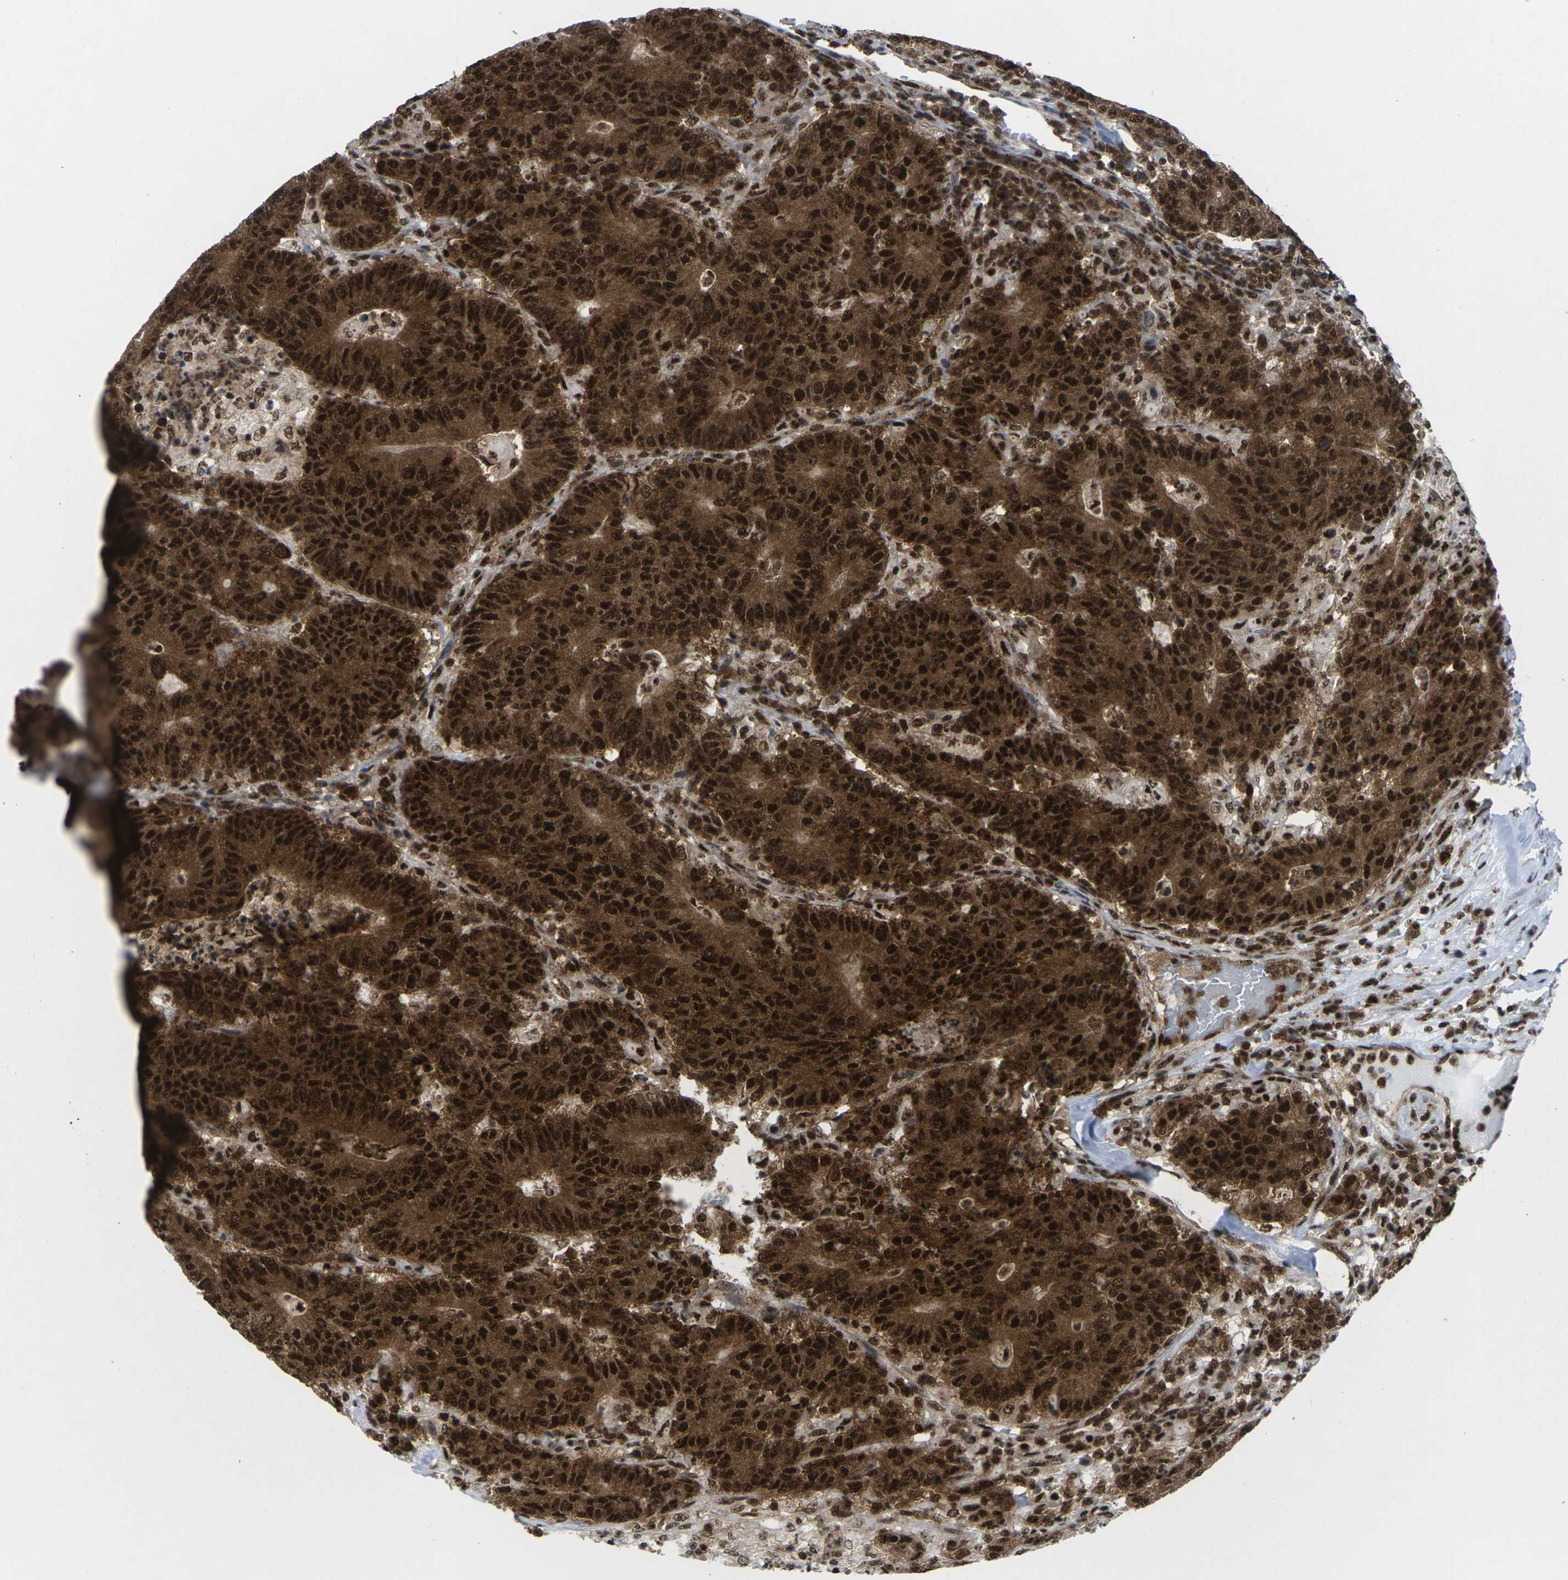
{"staining": {"intensity": "strong", "quantity": ">75%", "location": "cytoplasmic/membranous,nuclear"}, "tissue": "colorectal cancer", "cell_type": "Tumor cells", "image_type": "cancer", "snomed": [{"axis": "morphology", "description": "Normal tissue, NOS"}, {"axis": "morphology", "description": "Adenocarcinoma, NOS"}, {"axis": "topography", "description": "Colon"}], "caption": "This is a micrograph of immunohistochemistry (IHC) staining of colorectal adenocarcinoma, which shows strong staining in the cytoplasmic/membranous and nuclear of tumor cells.", "gene": "MAGOH", "patient": {"sex": "female", "age": 75}}